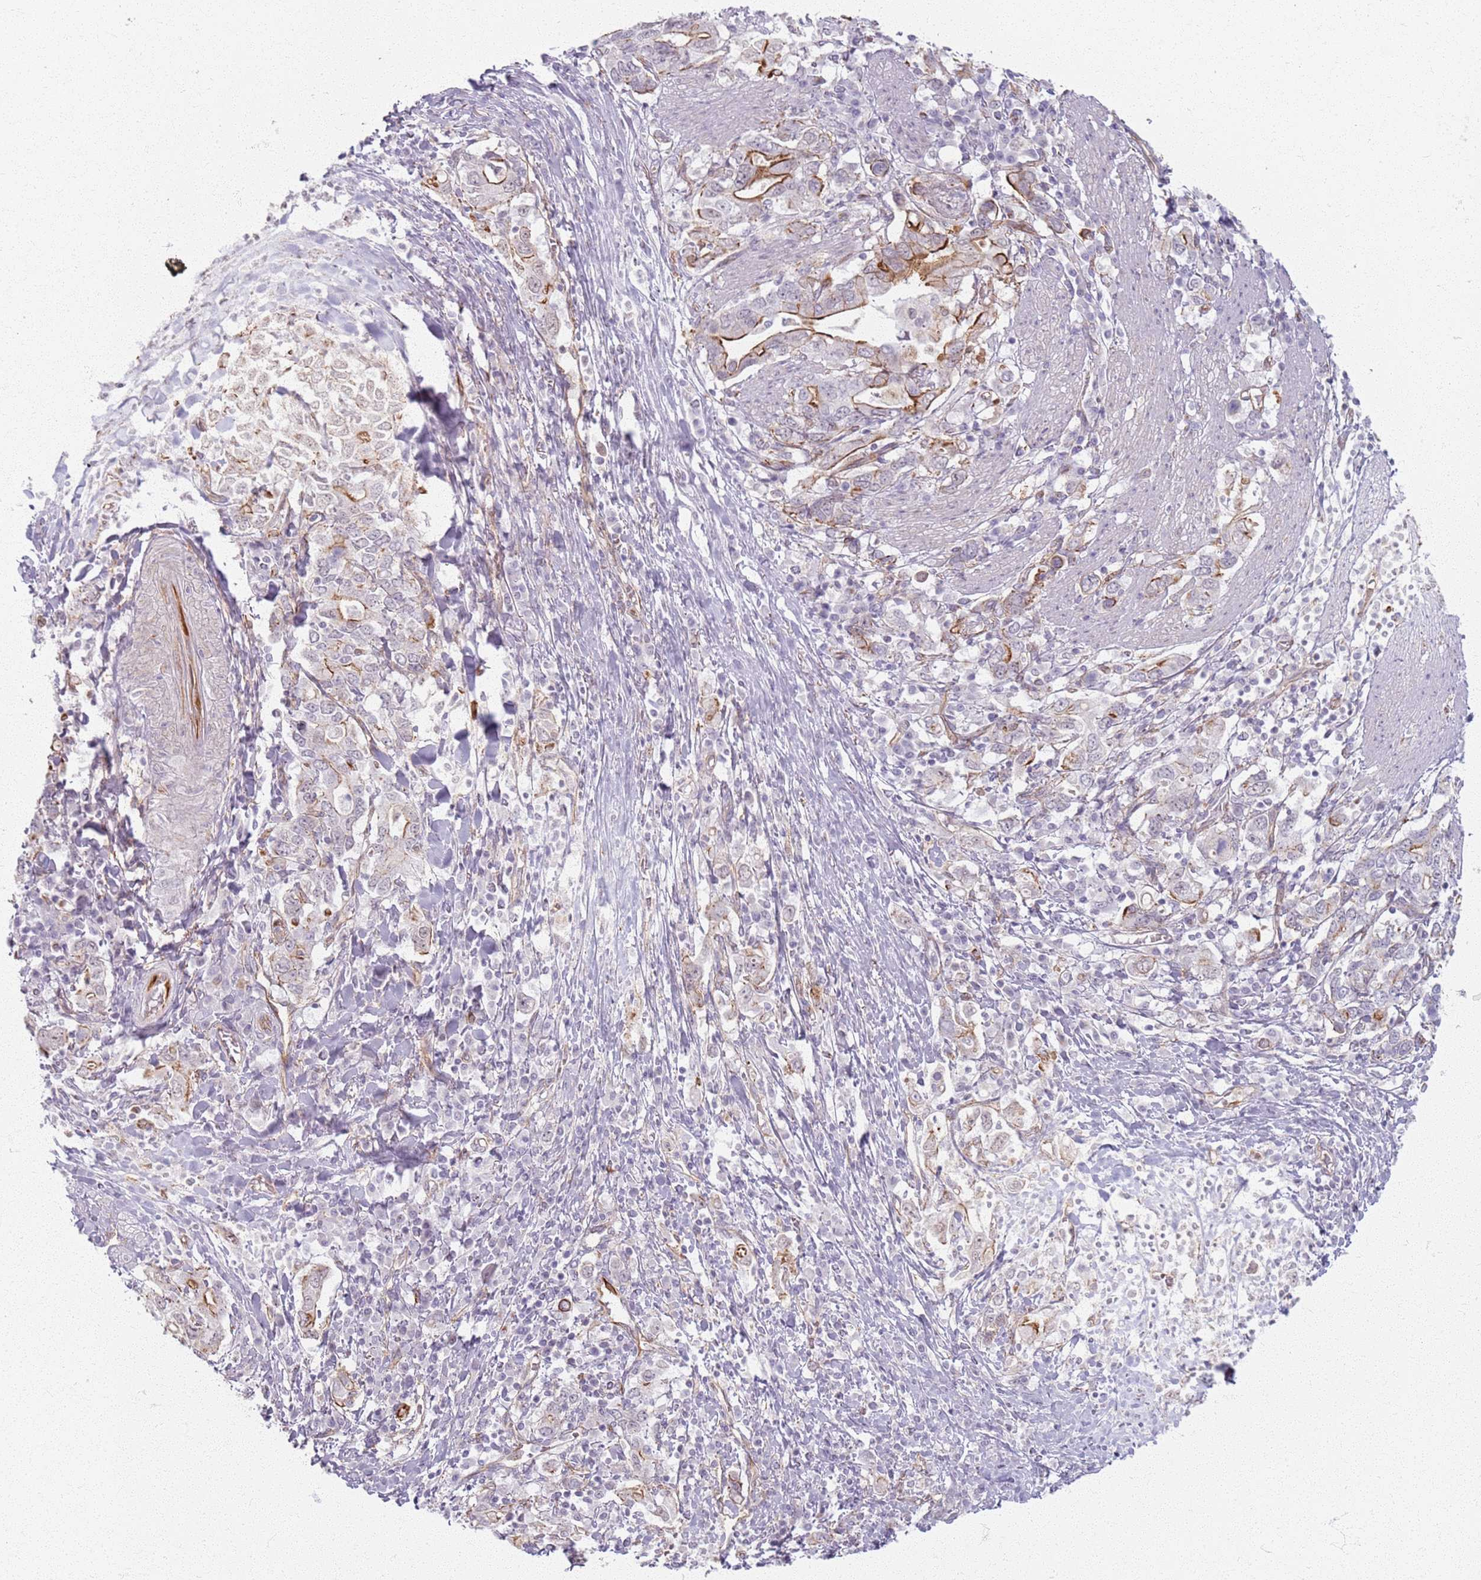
{"staining": {"intensity": "moderate", "quantity": "25%-75%", "location": "cytoplasmic/membranous"}, "tissue": "stomach cancer", "cell_type": "Tumor cells", "image_type": "cancer", "snomed": [{"axis": "morphology", "description": "Adenocarcinoma, NOS"}, {"axis": "topography", "description": "Stomach, upper"}, {"axis": "topography", "description": "Stomach"}], "caption": "This is an image of immunohistochemistry (IHC) staining of stomach cancer (adenocarcinoma), which shows moderate staining in the cytoplasmic/membranous of tumor cells.", "gene": "KCNA5", "patient": {"sex": "male", "age": 62}}